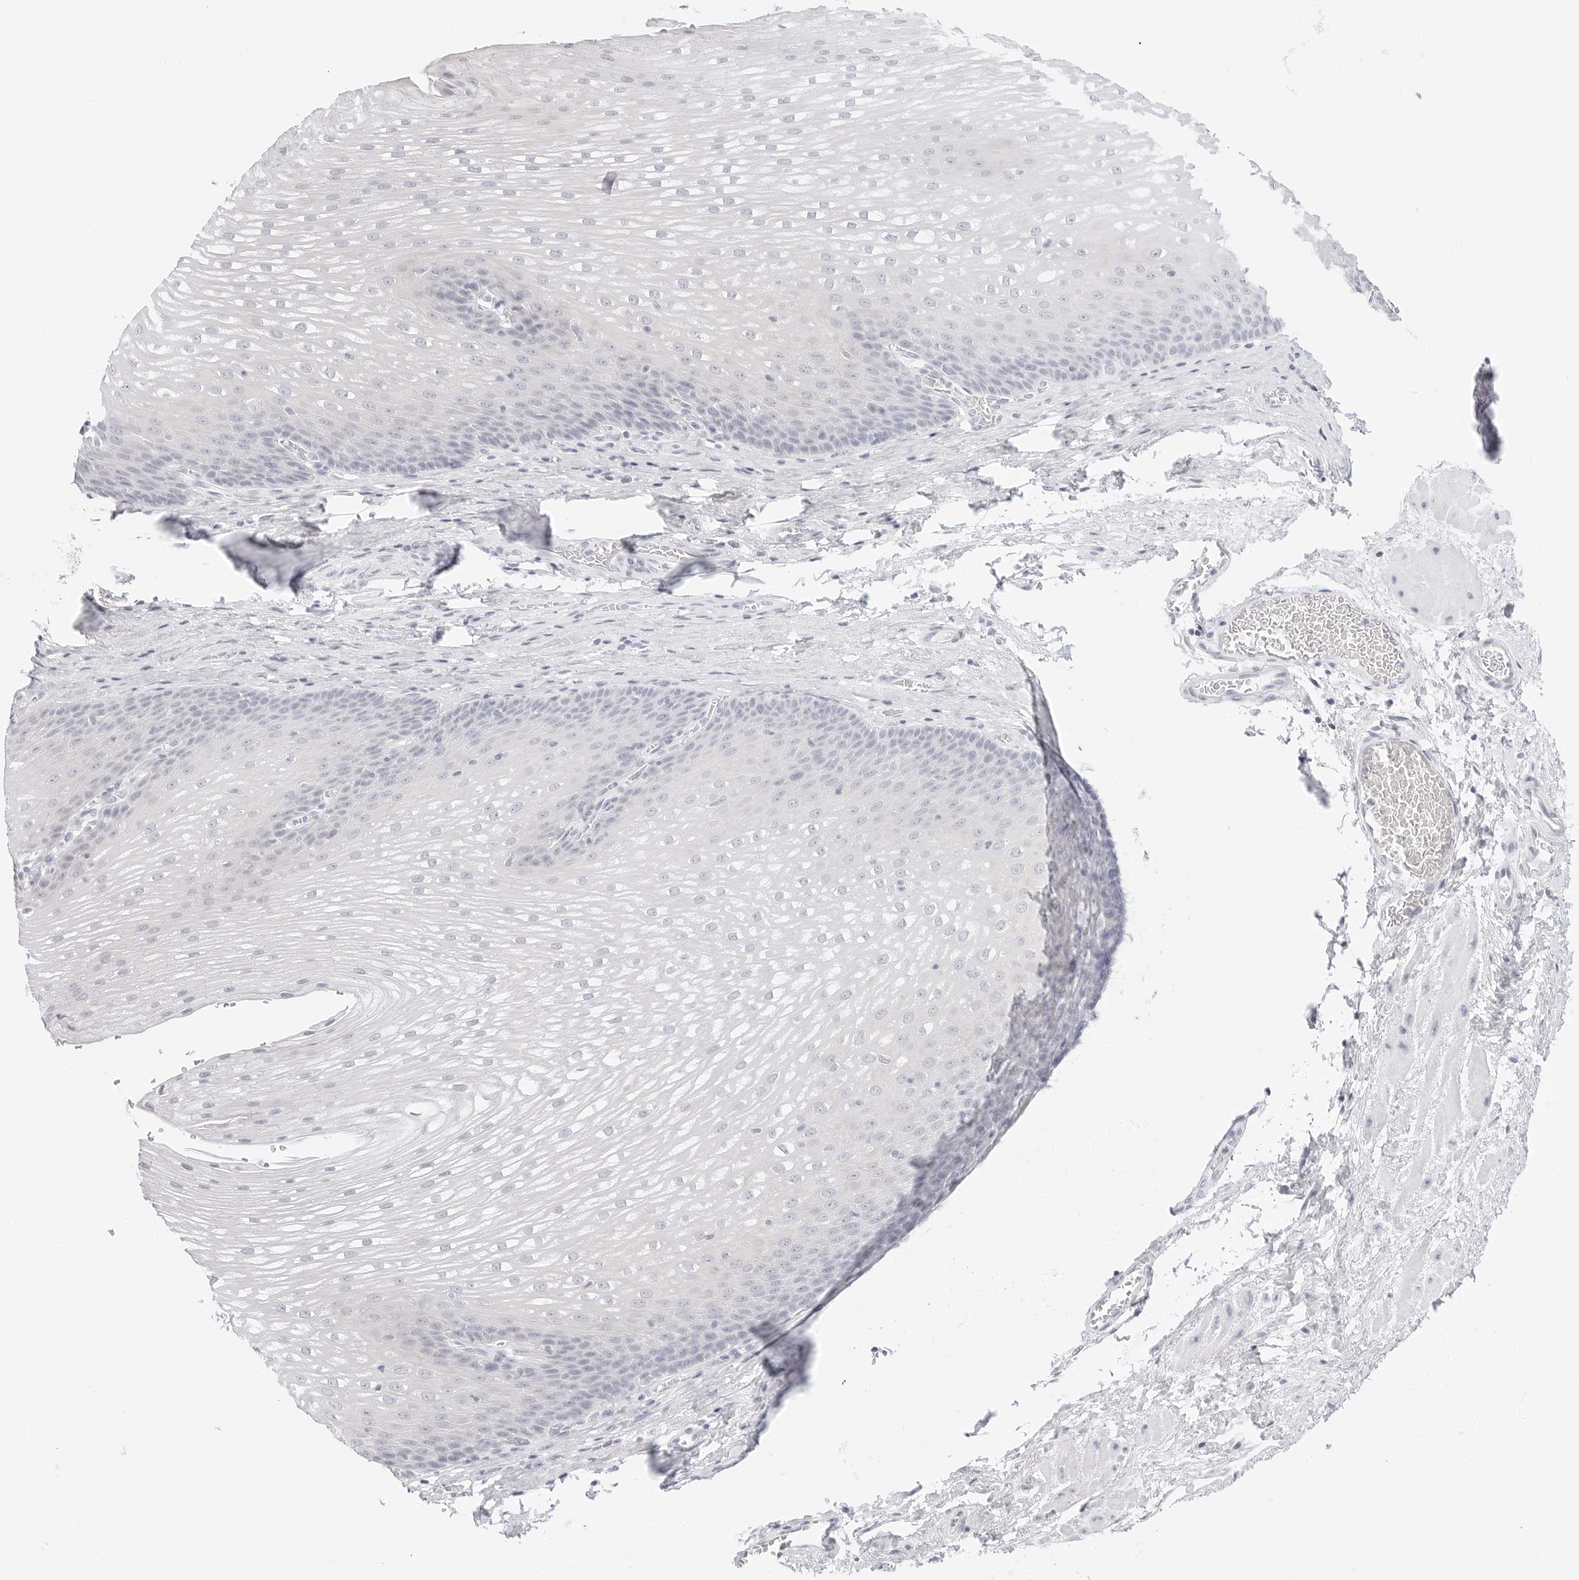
{"staining": {"intensity": "negative", "quantity": "none", "location": "none"}, "tissue": "esophagus", "cell_type": "Squamous epithelial cells", "image_type": "normal", "snomed": [{"axis": "morphology", "description": "Normal tissue, NOS"}, {"axis": "topography", "description": "Esophagus"}], "caption": "Immunohistochemistry micrograph of normal esophagus stained for a protein (brown), which shows no expression in squamous epithelial cells.", "gene": "HMGCS2", "patient": {"sex": "male", "age": 48}}